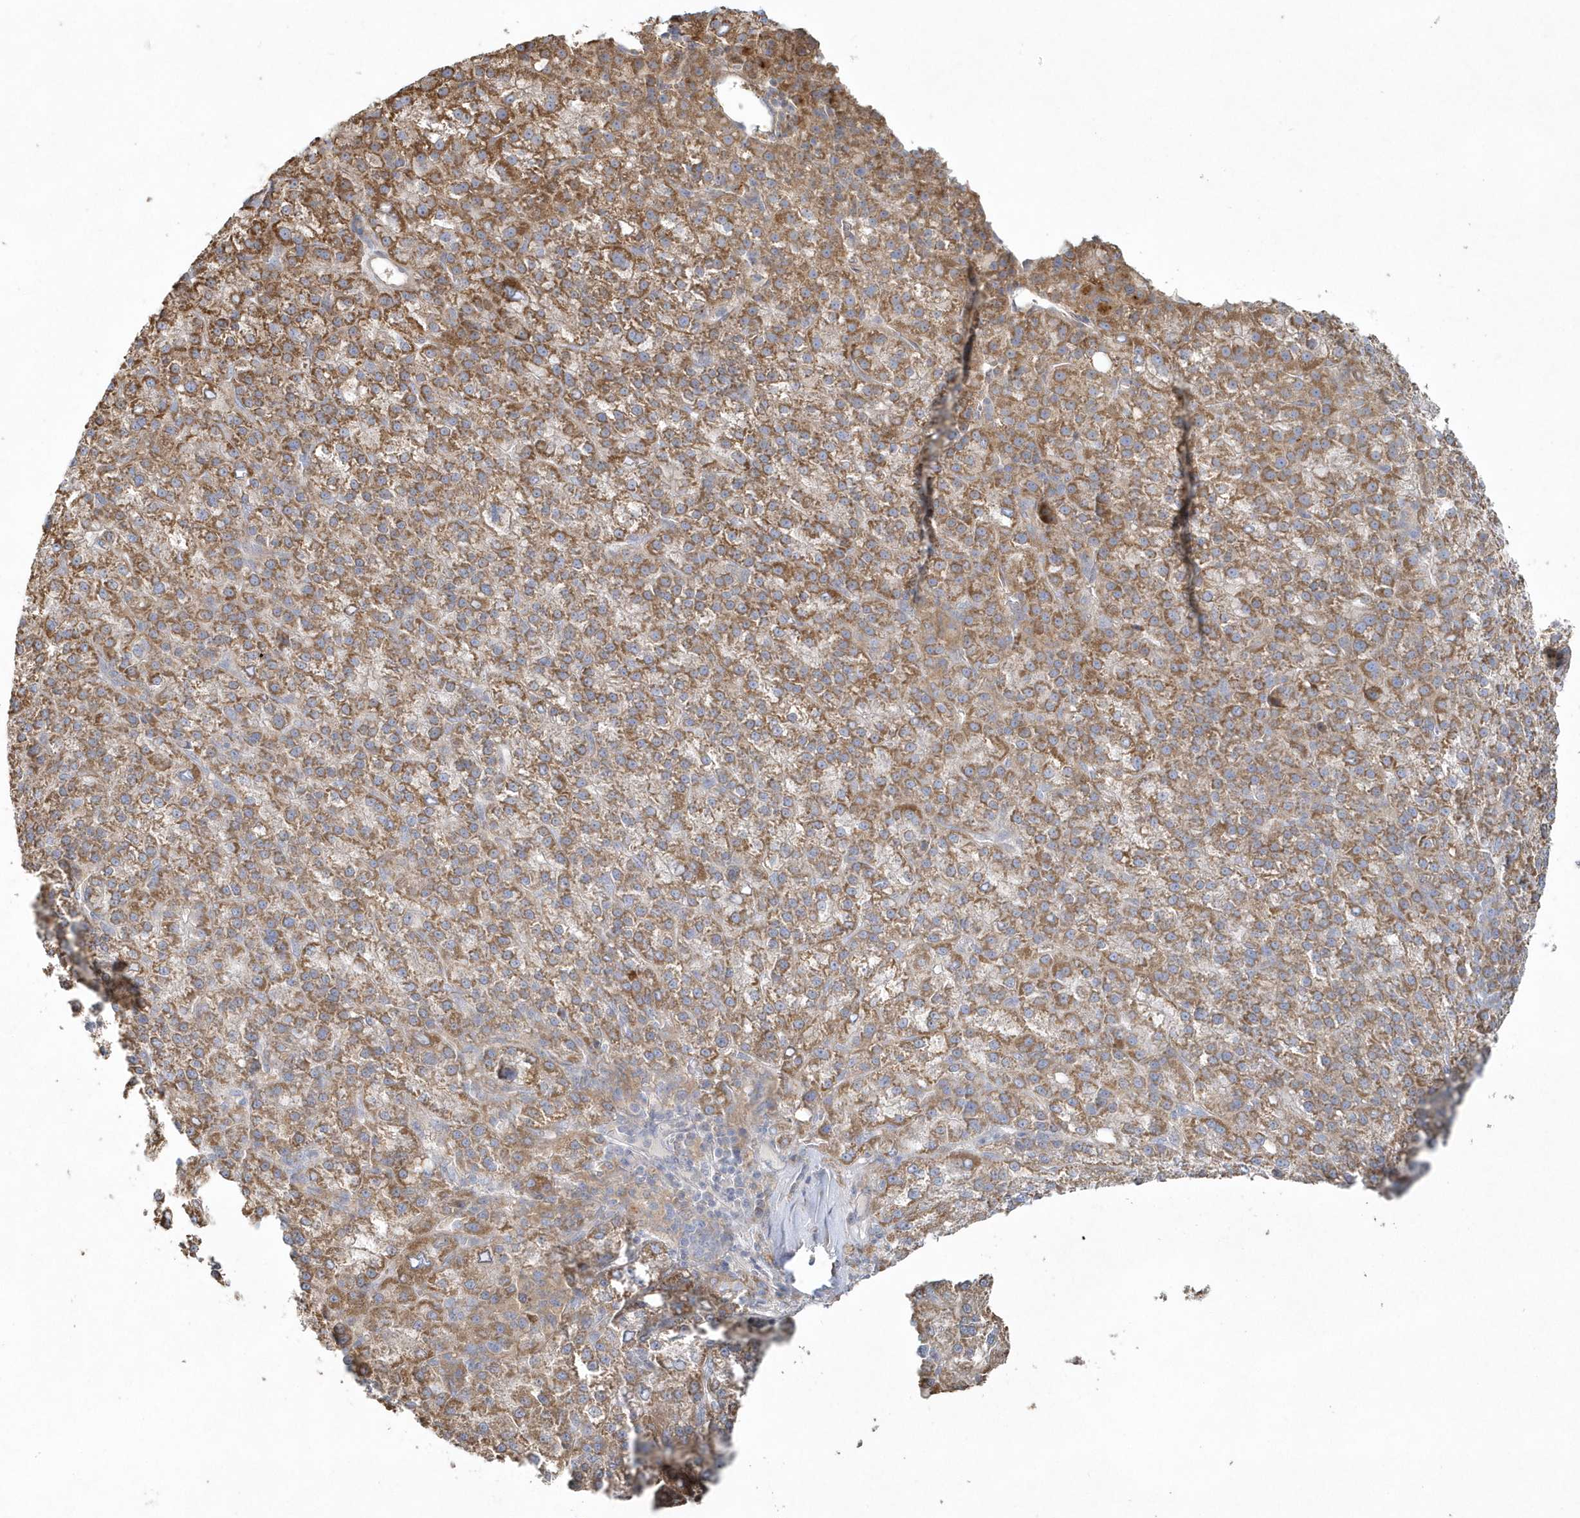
{"staining": {"intensity": "moderate", "quantity": ">75%", "location": "cytoplasmic/membranous"}, "tissue": "liver cancer", "cell_type": "Tumor cells", "image_type": "cancer", "snomed": [{"axis": "morphology", "description": "Carcinoma, Hepatocellular, NOS"}, {"axis": "topography", "description": "Liver"}], "caption": "Immunohistochemistry (IHC) (DAB (3,3'-diaminobenzidine)) staining of human hepatocellular carcinoma (liver) exhibits moderate cytoplasmic/membranous protein positivity in about >75% of tumor cells.", "gene": "BLTP3A", "patient": {"sex": "female", "age": 58}}